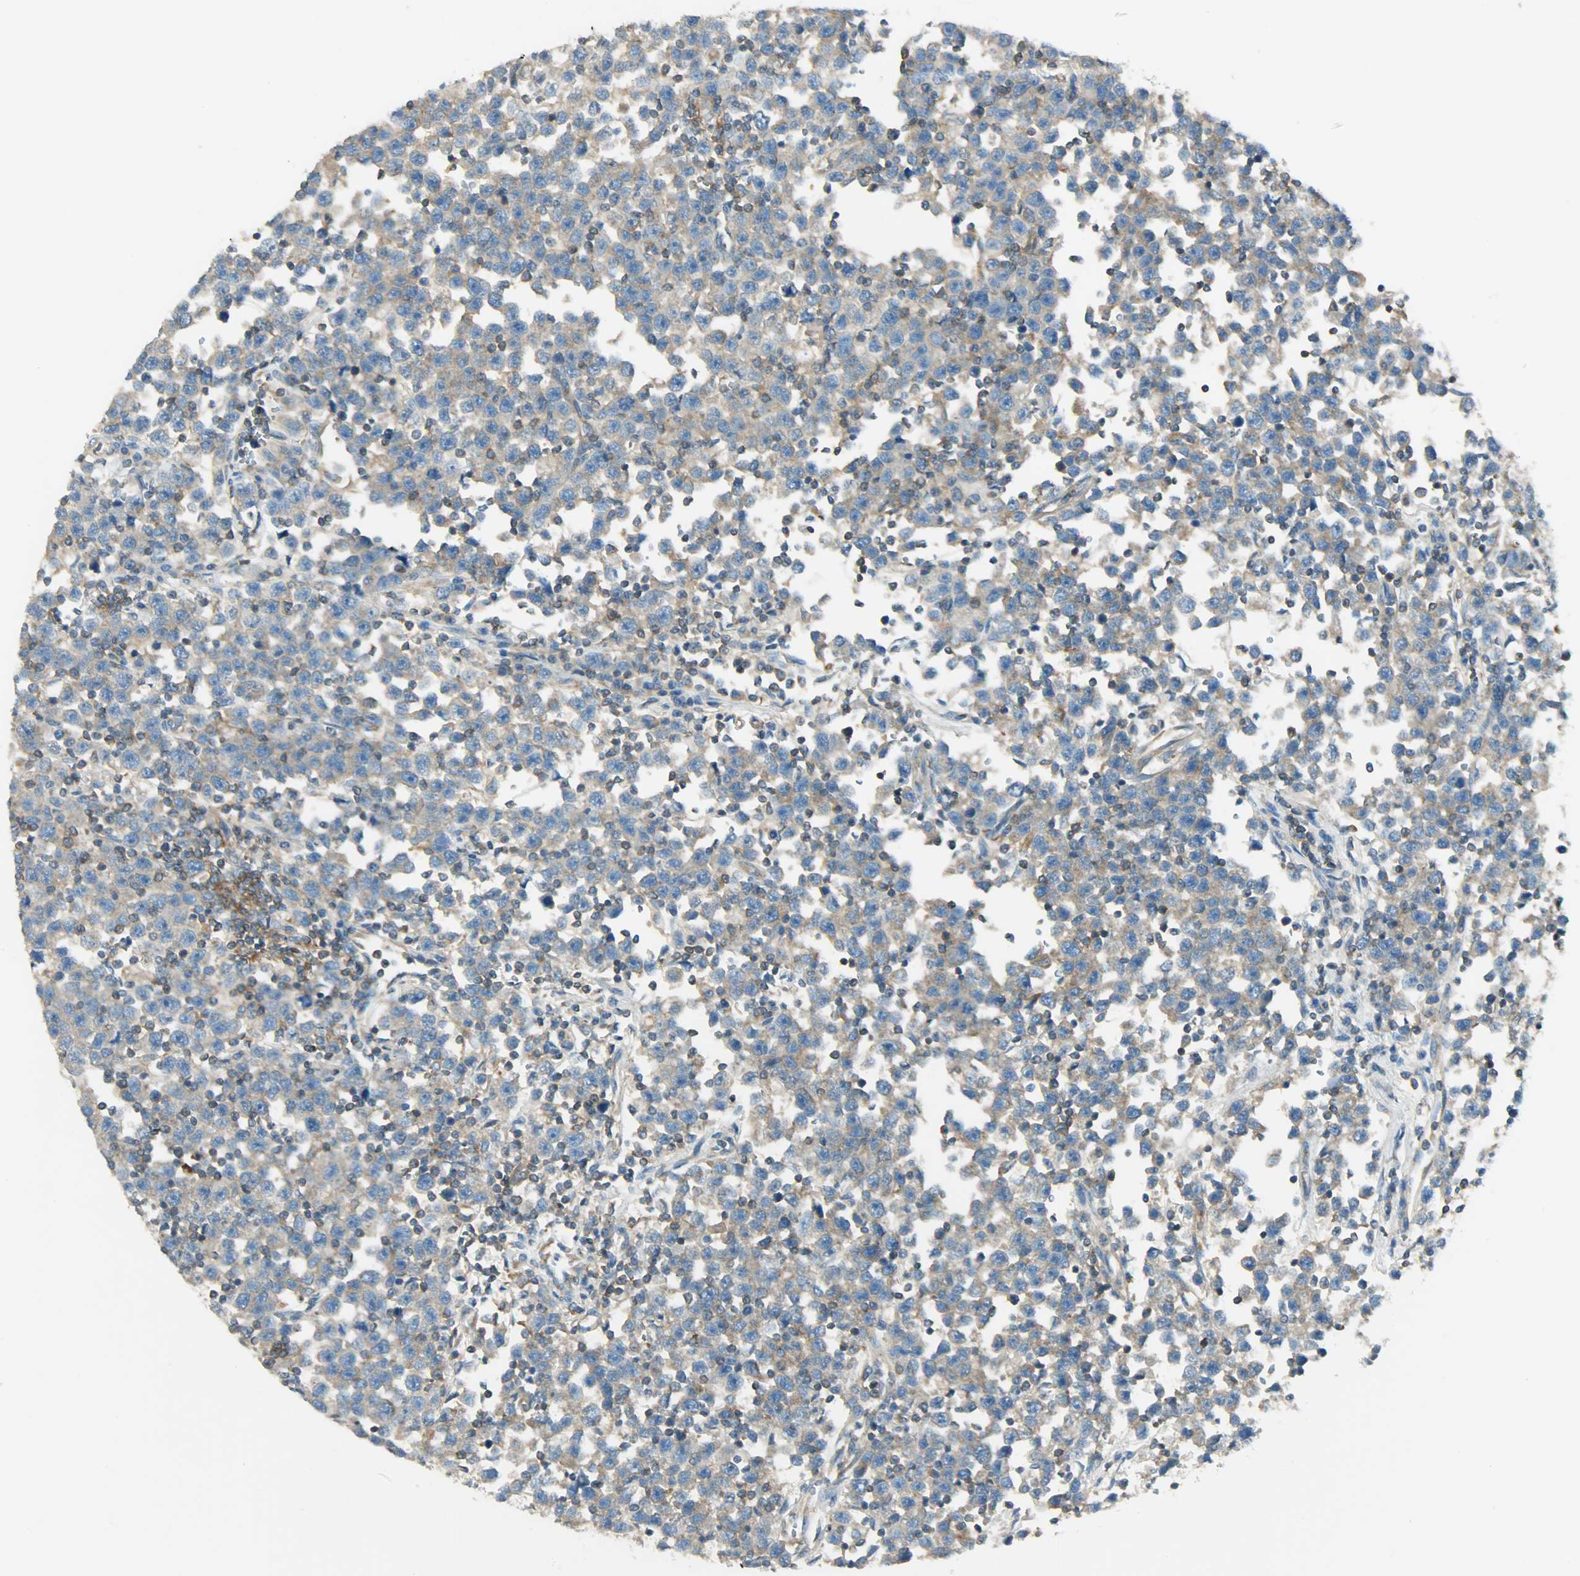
{"staining": {"intensity": "weak", "quantity": ">75%", "location": "cytoplasmic/membranous"}, "tissue": "testis cancer", "cell_type": "Tumor cells", "image_type": "cancer", "snomed": [{"axis": "morphology", "description": "Seminoma, NOS"}, {"axis": "topography", "description": "Testis"}], "caption": "High-power microscopy captured an immunohistochemistry (IHC) micrograph of testis seminoma, revealing weak cytoplasmic/membranous expression in approximately >75% of tumor cells.", "gene": "TSC22D2", "patient": {"sex": "male", "age": 43}}